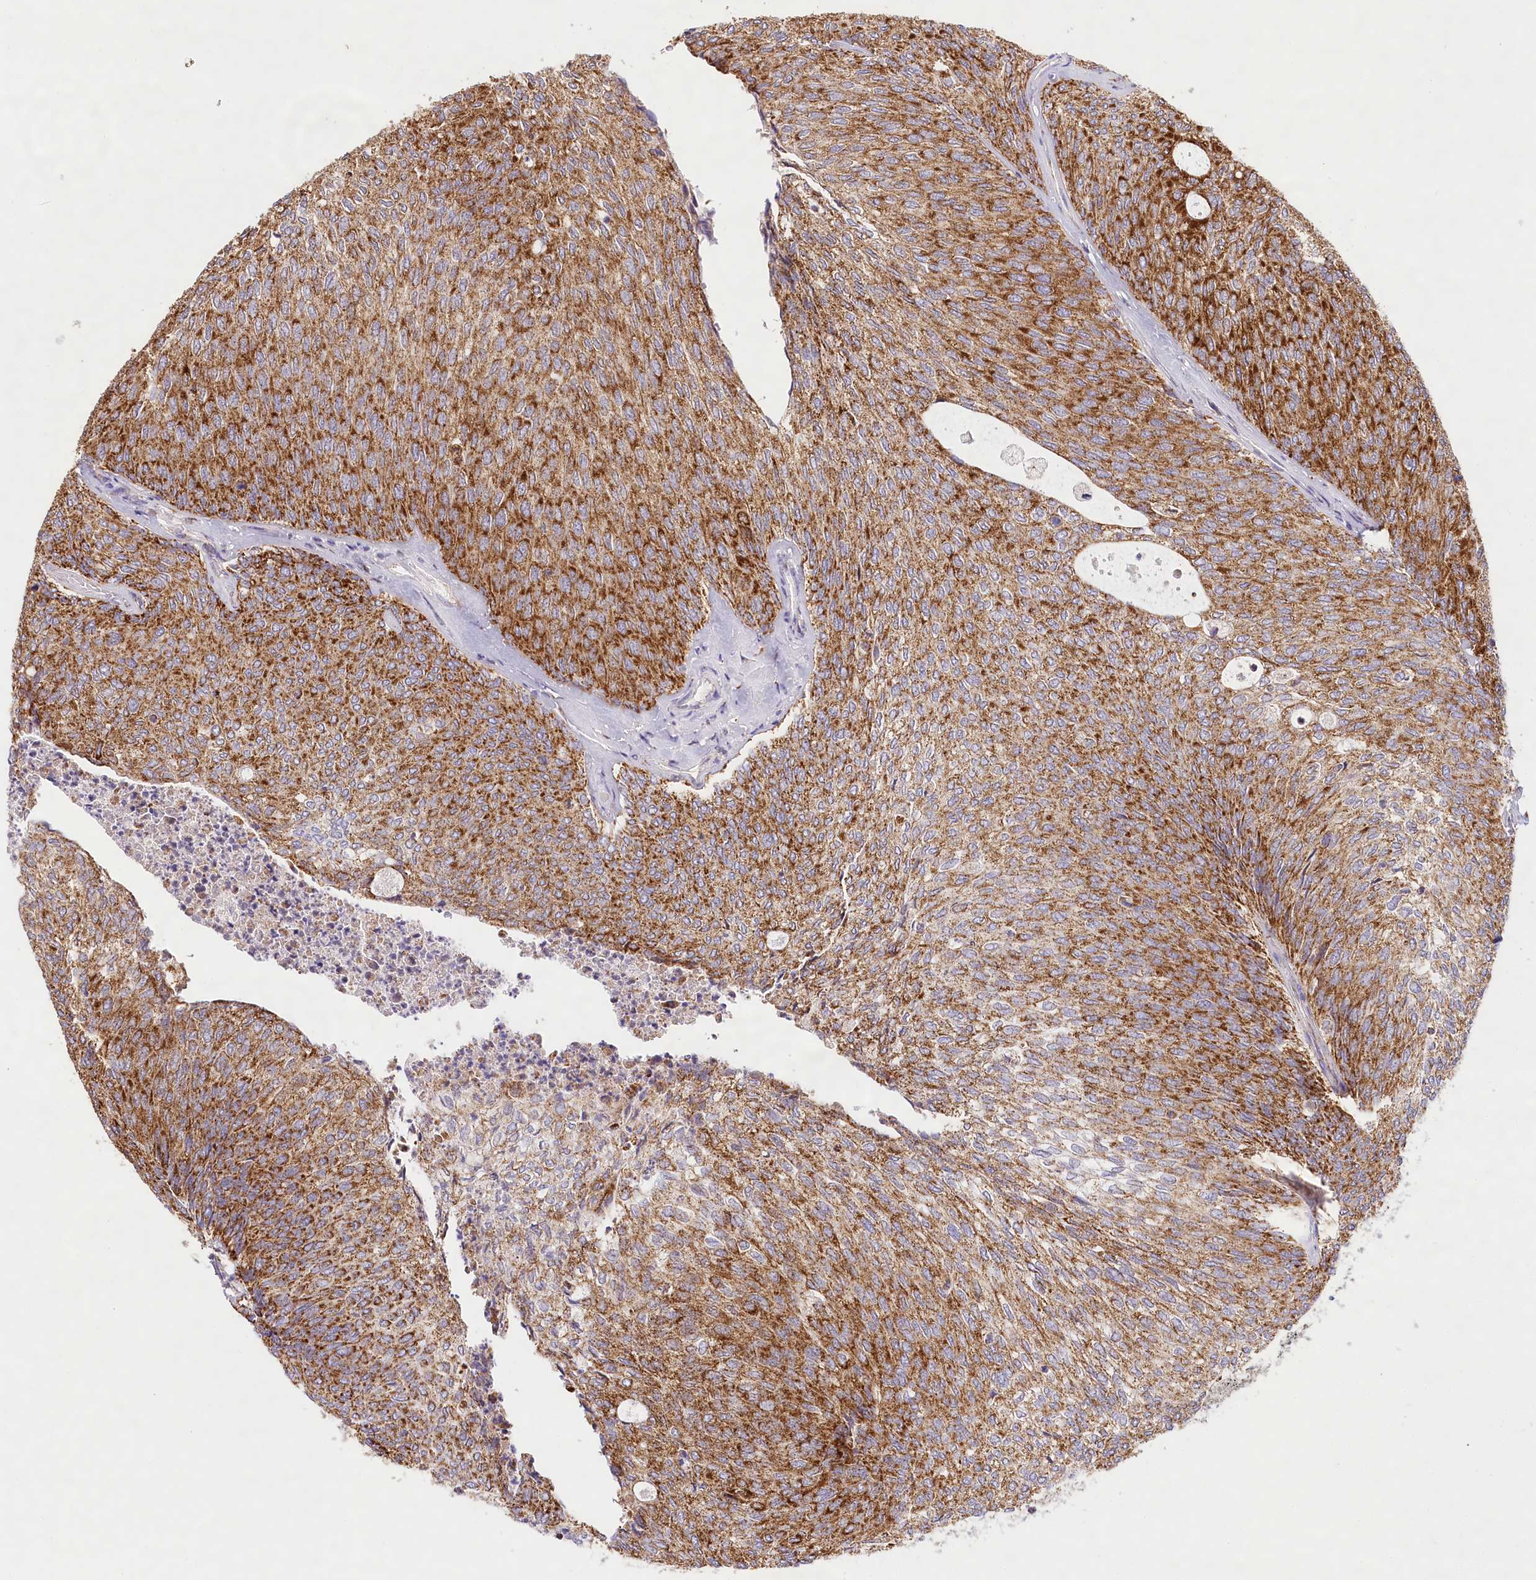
{"staining": {"intensity": "strong", "quantity": ">75%", "location": "cytoplasmic/membranous"}, "tissue": "urothelial cancer", "cell_type": "Tumor cells", "image_type": "cancer", "snomed": [{"axis": "morphology", "description": "Urothelial carcinoma, Low grade"}, {"axis": "topography", "description": "Urinary bladder"}], "caption": "Immunohistochemistry (IHC) micrograph of human low-grade urothelial carcinoma stained for a protein (brown), which displays high levels of strong cytoplasmic/membranous positivity in about >75% of tumor cells.", "gene": "LSS", "patient": {"sex": "female", "age": 79}}